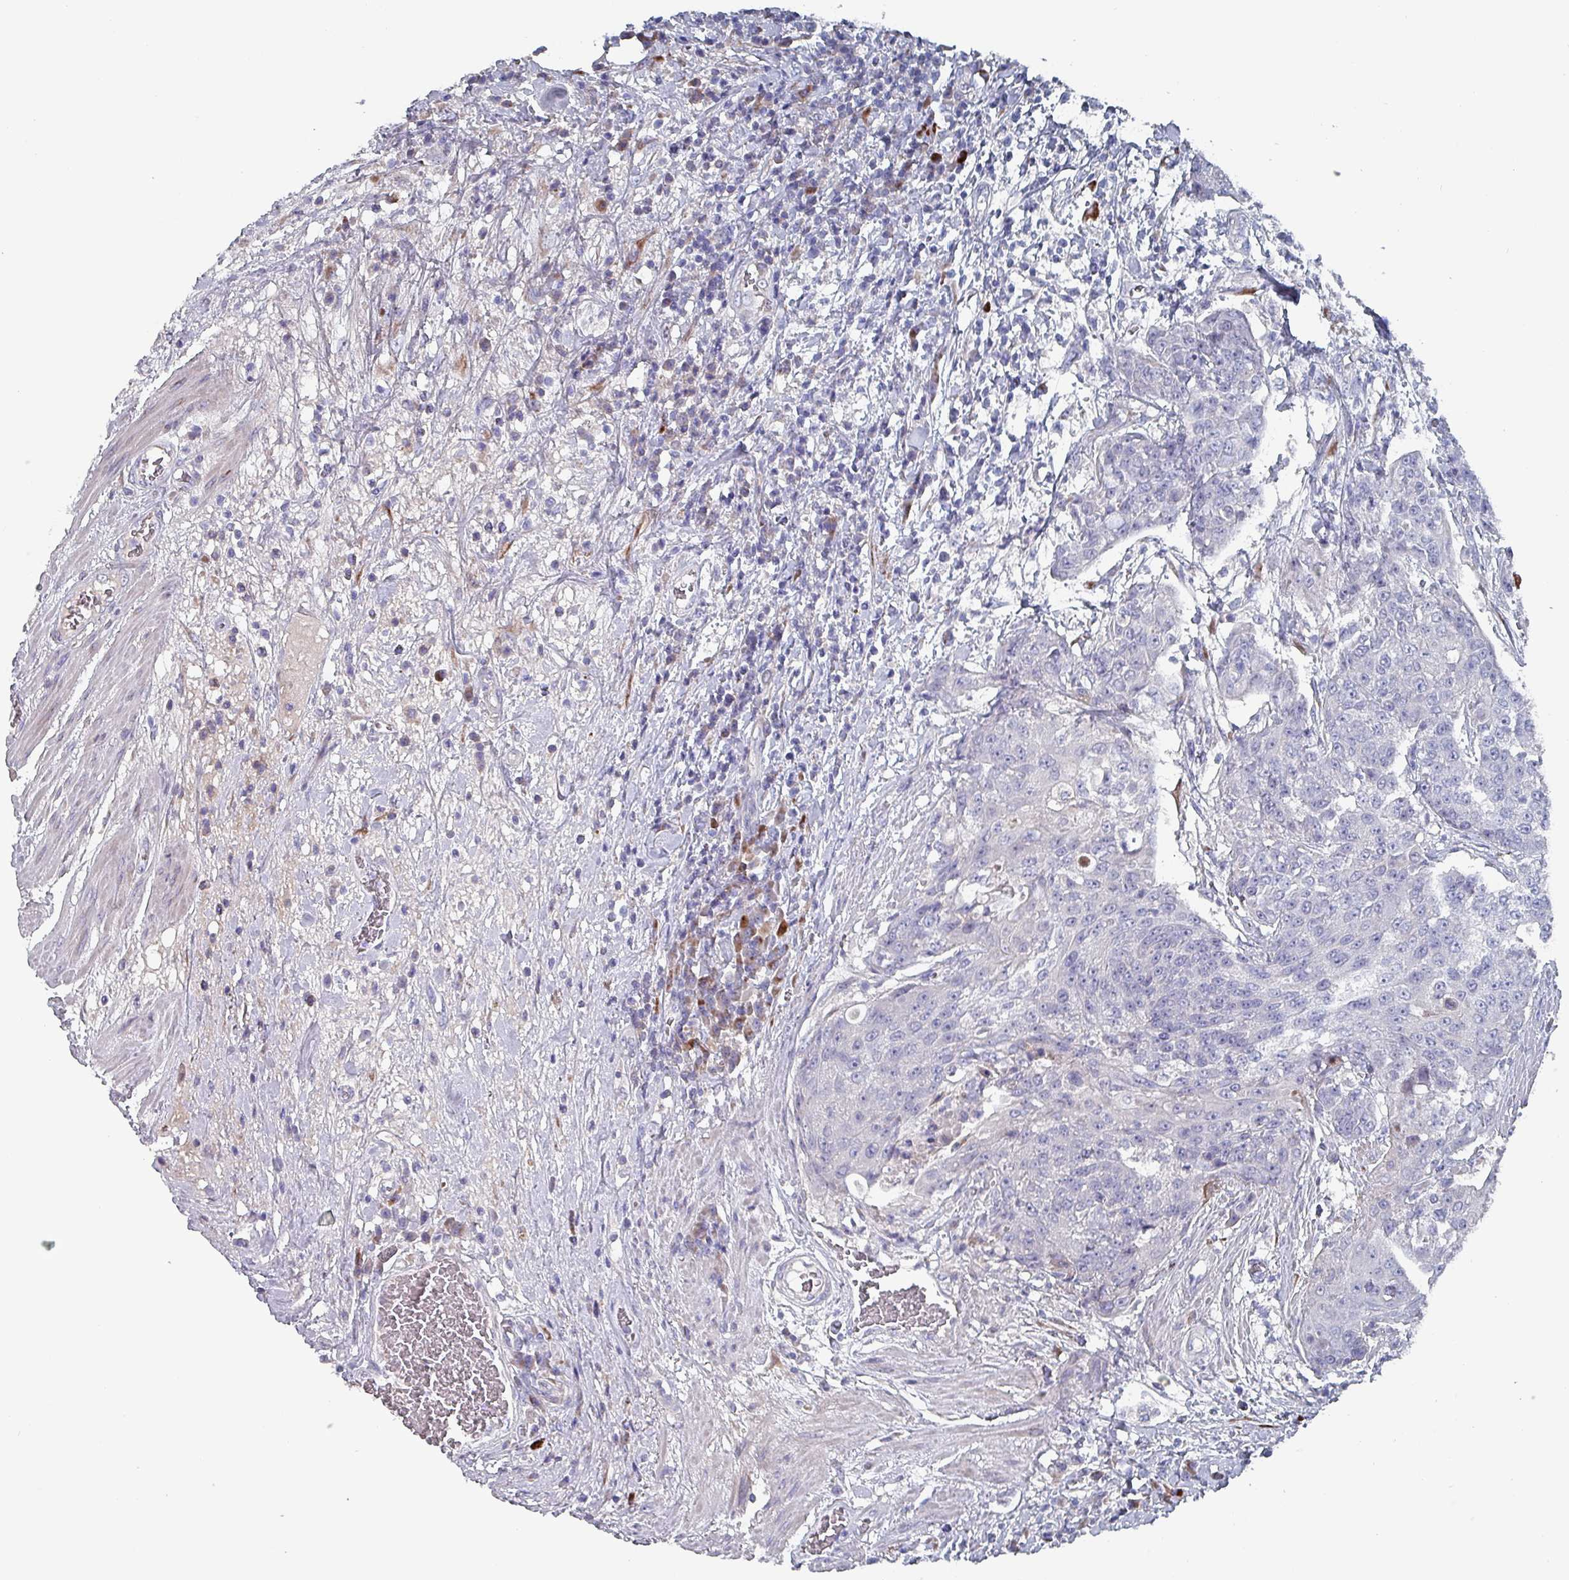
{"staining": {"intensity": "negative", "quantity": "none", "location": "none"}, "tissue": "urothelial cancer", "cell_type": "Tumor cells", "image_type": "cancer", "snomed": [{"axis": "morphology", "description": "Urothelial carcinoma, High grade"}, {"axis": "topography", "description": "Urinary bladder"}], "caption": "Tumor cells are negative for brown protein staining in urothelial carcinoma (high-grade). (Brightfield microscopy of DAB (3,3'-diaminobenzidine) immunohistochemistry (IHC) at high magnification).", "gene": "DRD5", "patient": {"sex": "female", "age": 63}}